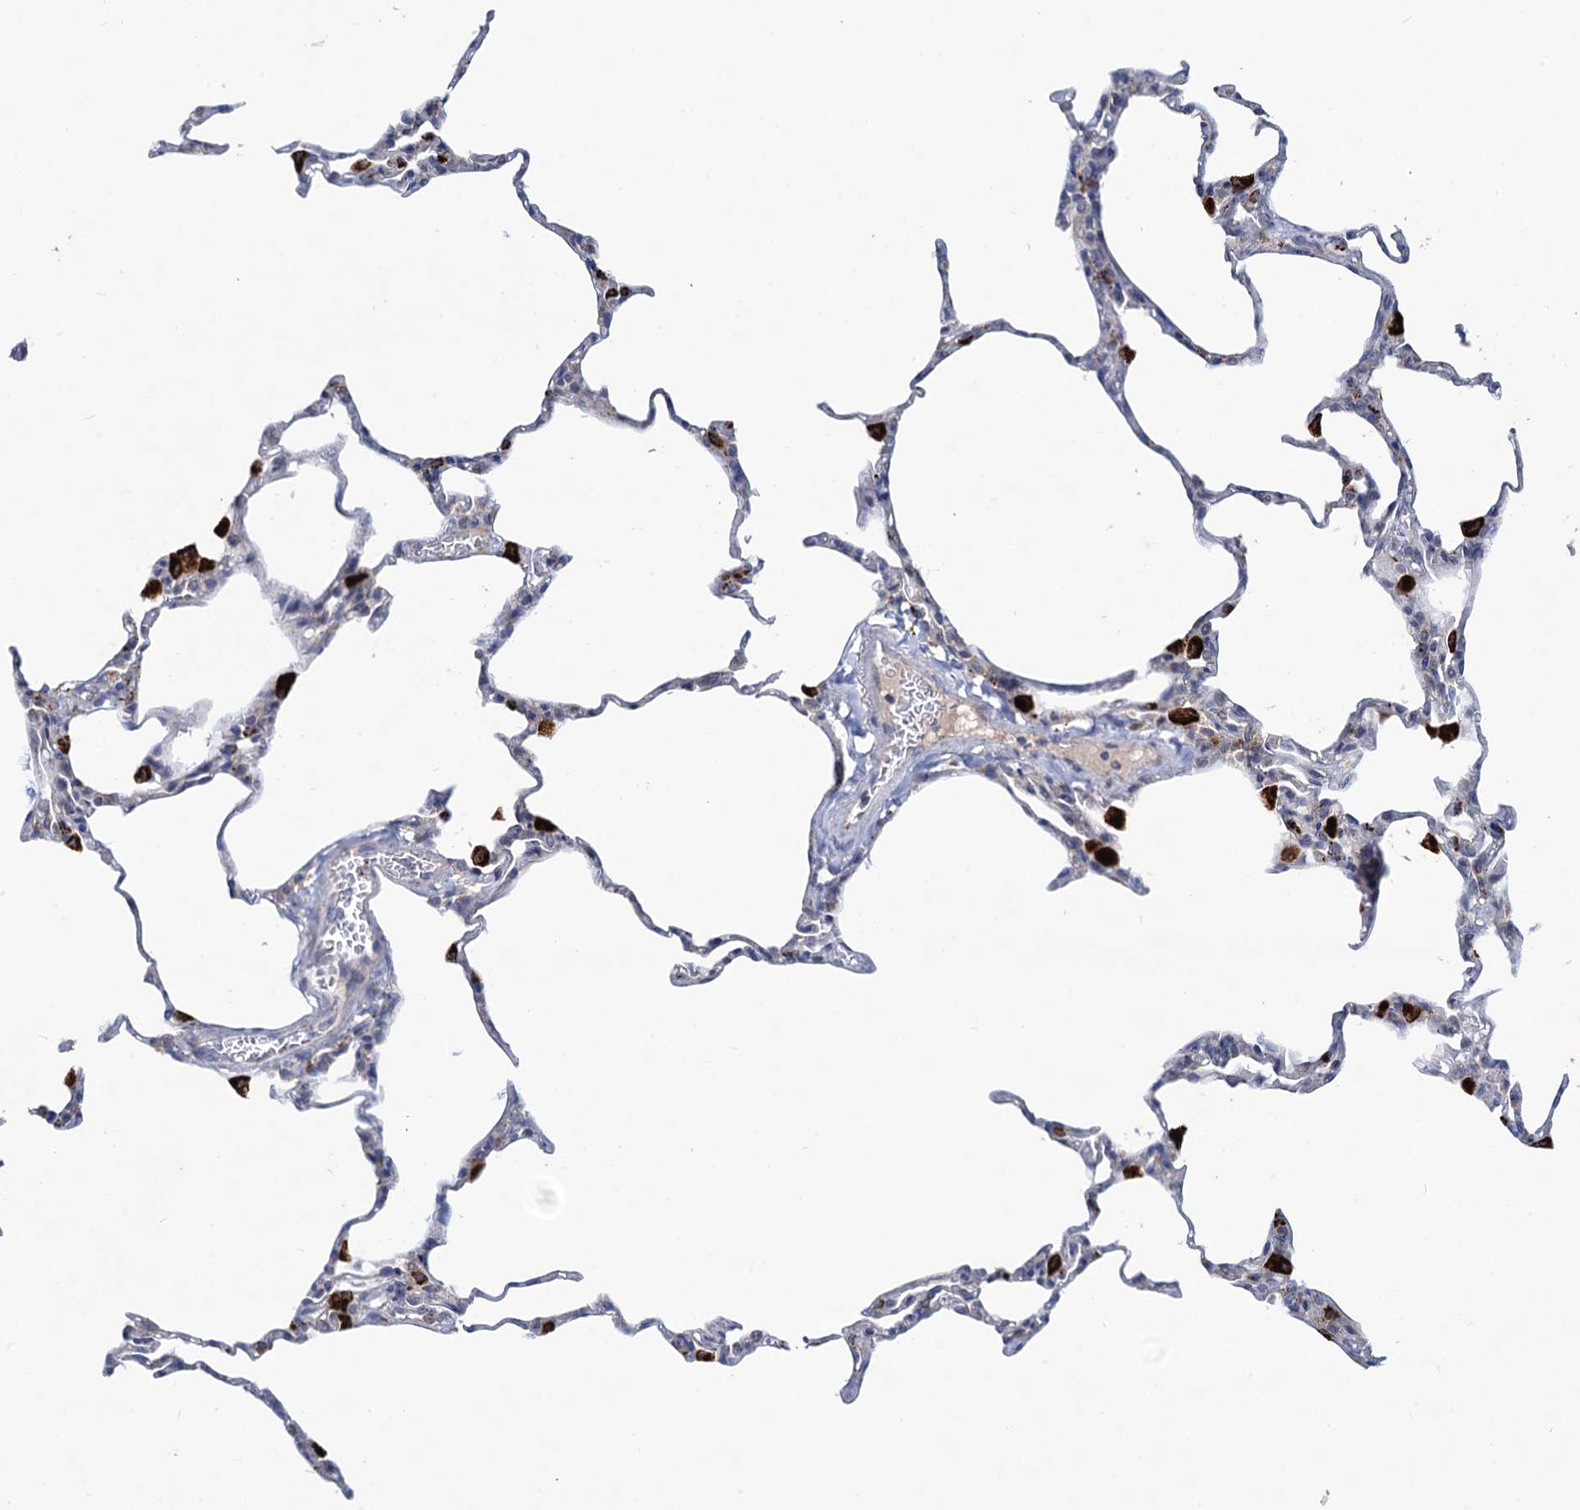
{"staining": {"intensity": "negative", "quantity": "none", "location": "none"}, "tissue": "lung", "cell_type": "Alveolar cells", "image_type": "normal", "snomed": [{"axis": "morphology", "description": "Normal tissue, NOS"}, {"axis": "topography", "description": "Lung"}], "caption": "There is no significant staining in alveolar cells of lung. Brightfield microscopy of immunohistochemistry stained with DAB (brown) and hematoxylin (blue), captured at high magnification.", "gene": "ANKS3", "patient": {"sex": "male", "age": 20}}